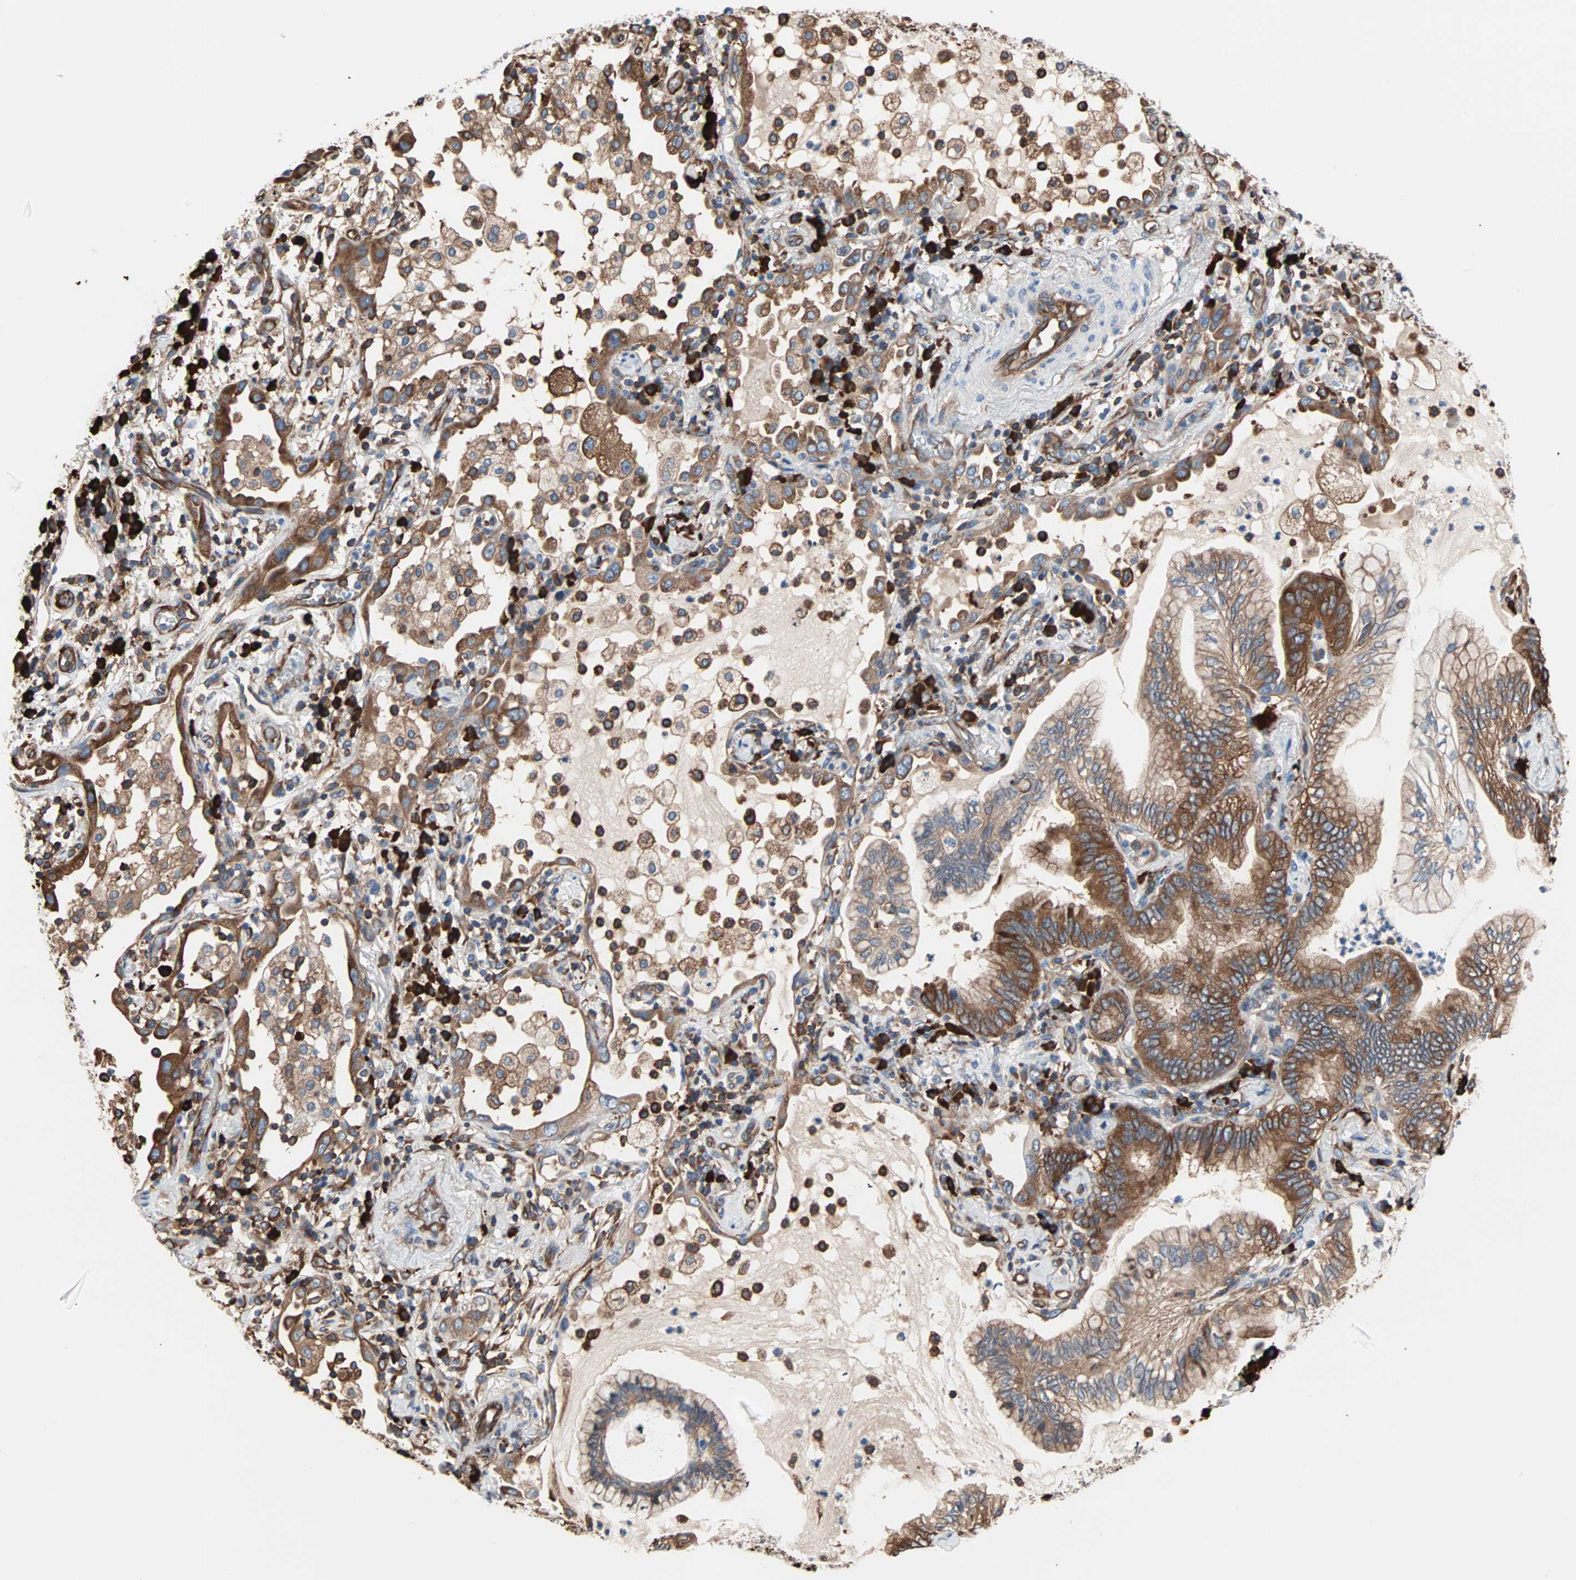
{"staining": {"intensity": "strong", "quantity": "25%-75%", "location": "cytoplasmic/membranous"}, "tissue": "lung cancer", "cell_type": "Tumor cells", "image_type": "cancer", "snomed": [{"axis": "morphology", "description": "Normal tissue, NOS"}, {"axis": "morphology", "description": "Adenocarcinoma, NOS"}, {"axis": "topography", "description": "Bronchus"}, {"axis": "topography", "description": "Lung"}], "caption": "Protein expression analysis of human lung cancer (adenocarcinoma) reveals strong cytoplasmic/membranous staining in approximately 25%-75% of tumor cells.", "gene": "EEF2", "patient": {"sex": "female", "age": 70}}